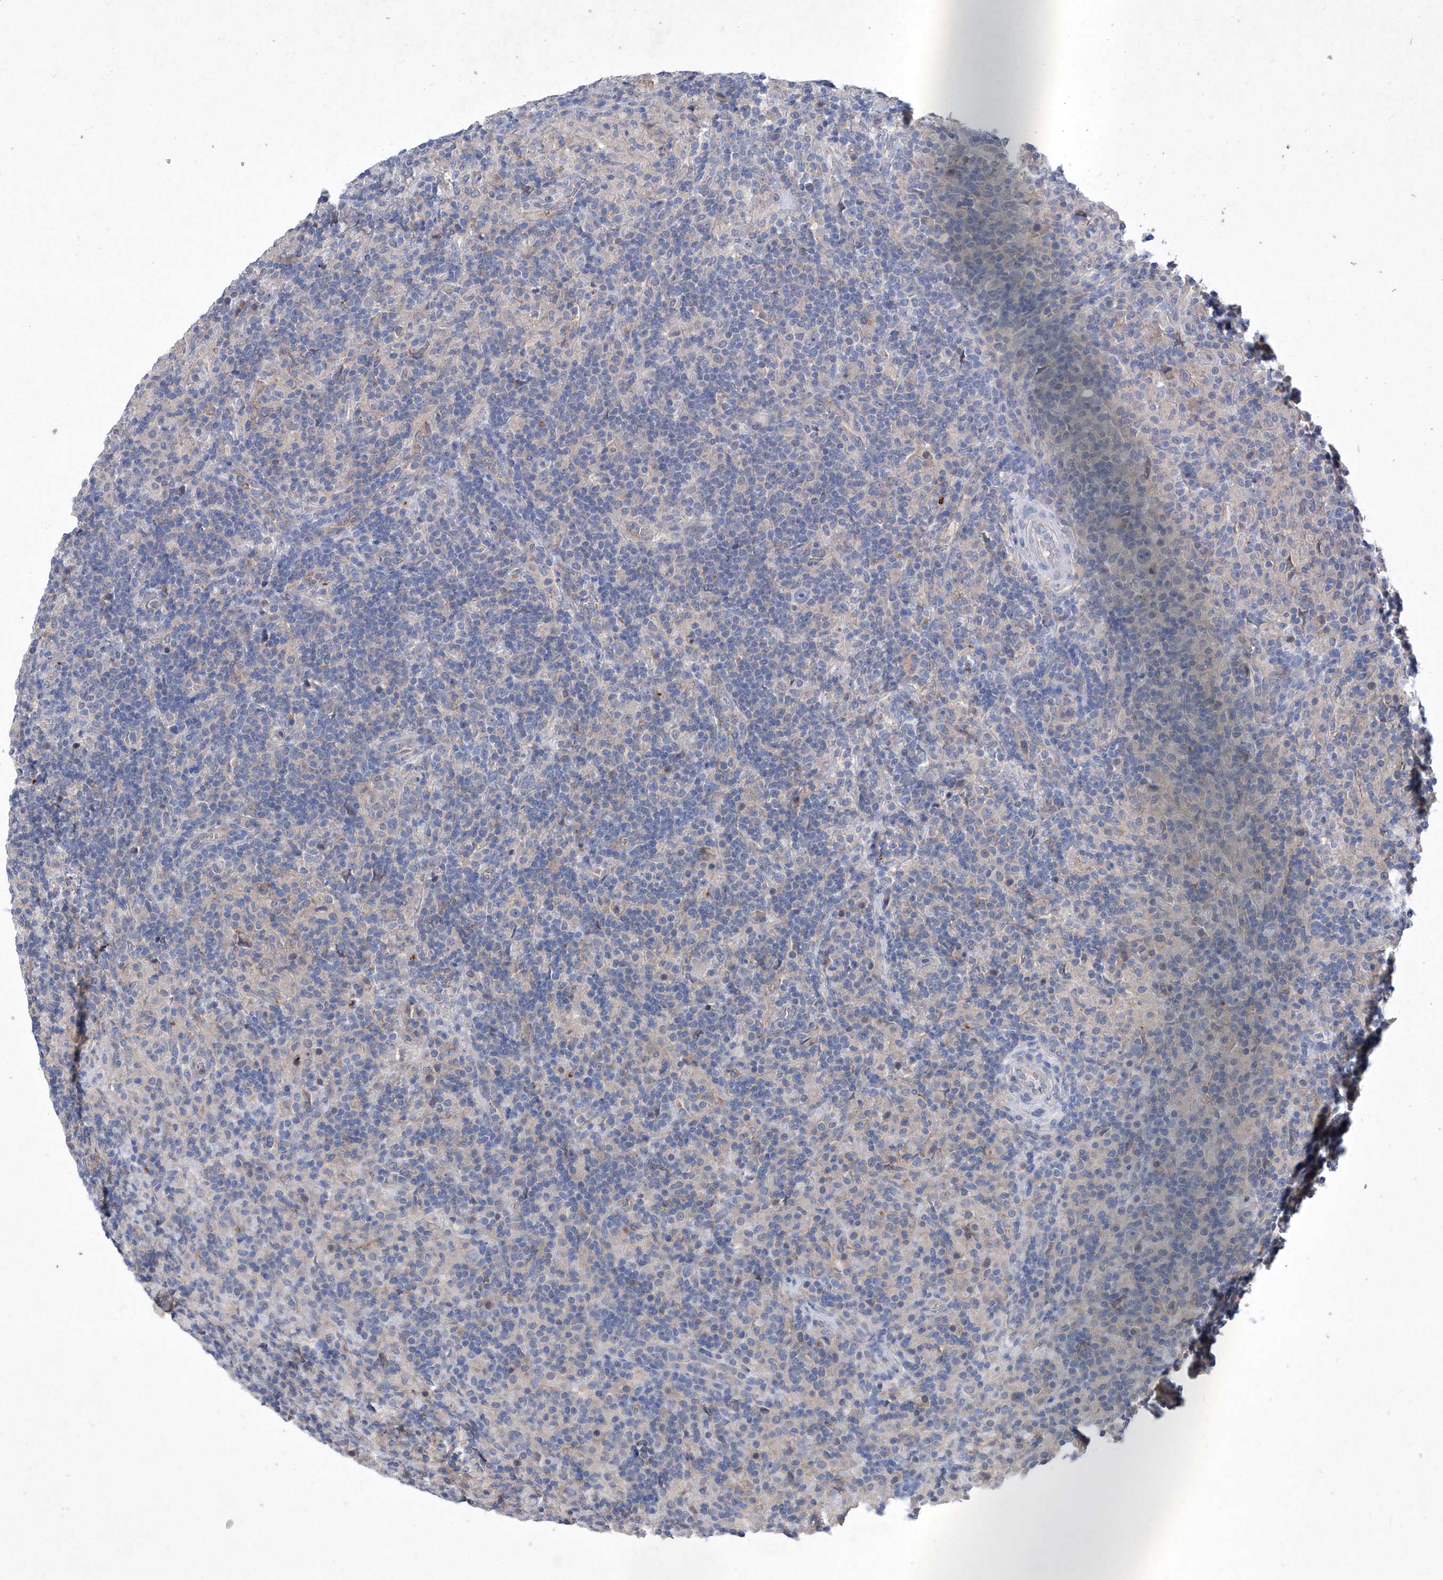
{"staining": {"intensity": "negative", "quantity": "none", "location": "none"}, "tissue": "lymphoma", "cell_type": "Tumor cells", "image_type": "cancer", "snomed": [{"axis": "morphology", "description": "Hodgkin's disease, NOS"}, {"axis": "topography", "description": "Lymph node"}], "caption": "Immunohistochemical staining of Hodgkin's disease reveals no significant positivity in tumor cells.", "gene": "SBK2", "patient": {"sex": "male", "age": 70}}